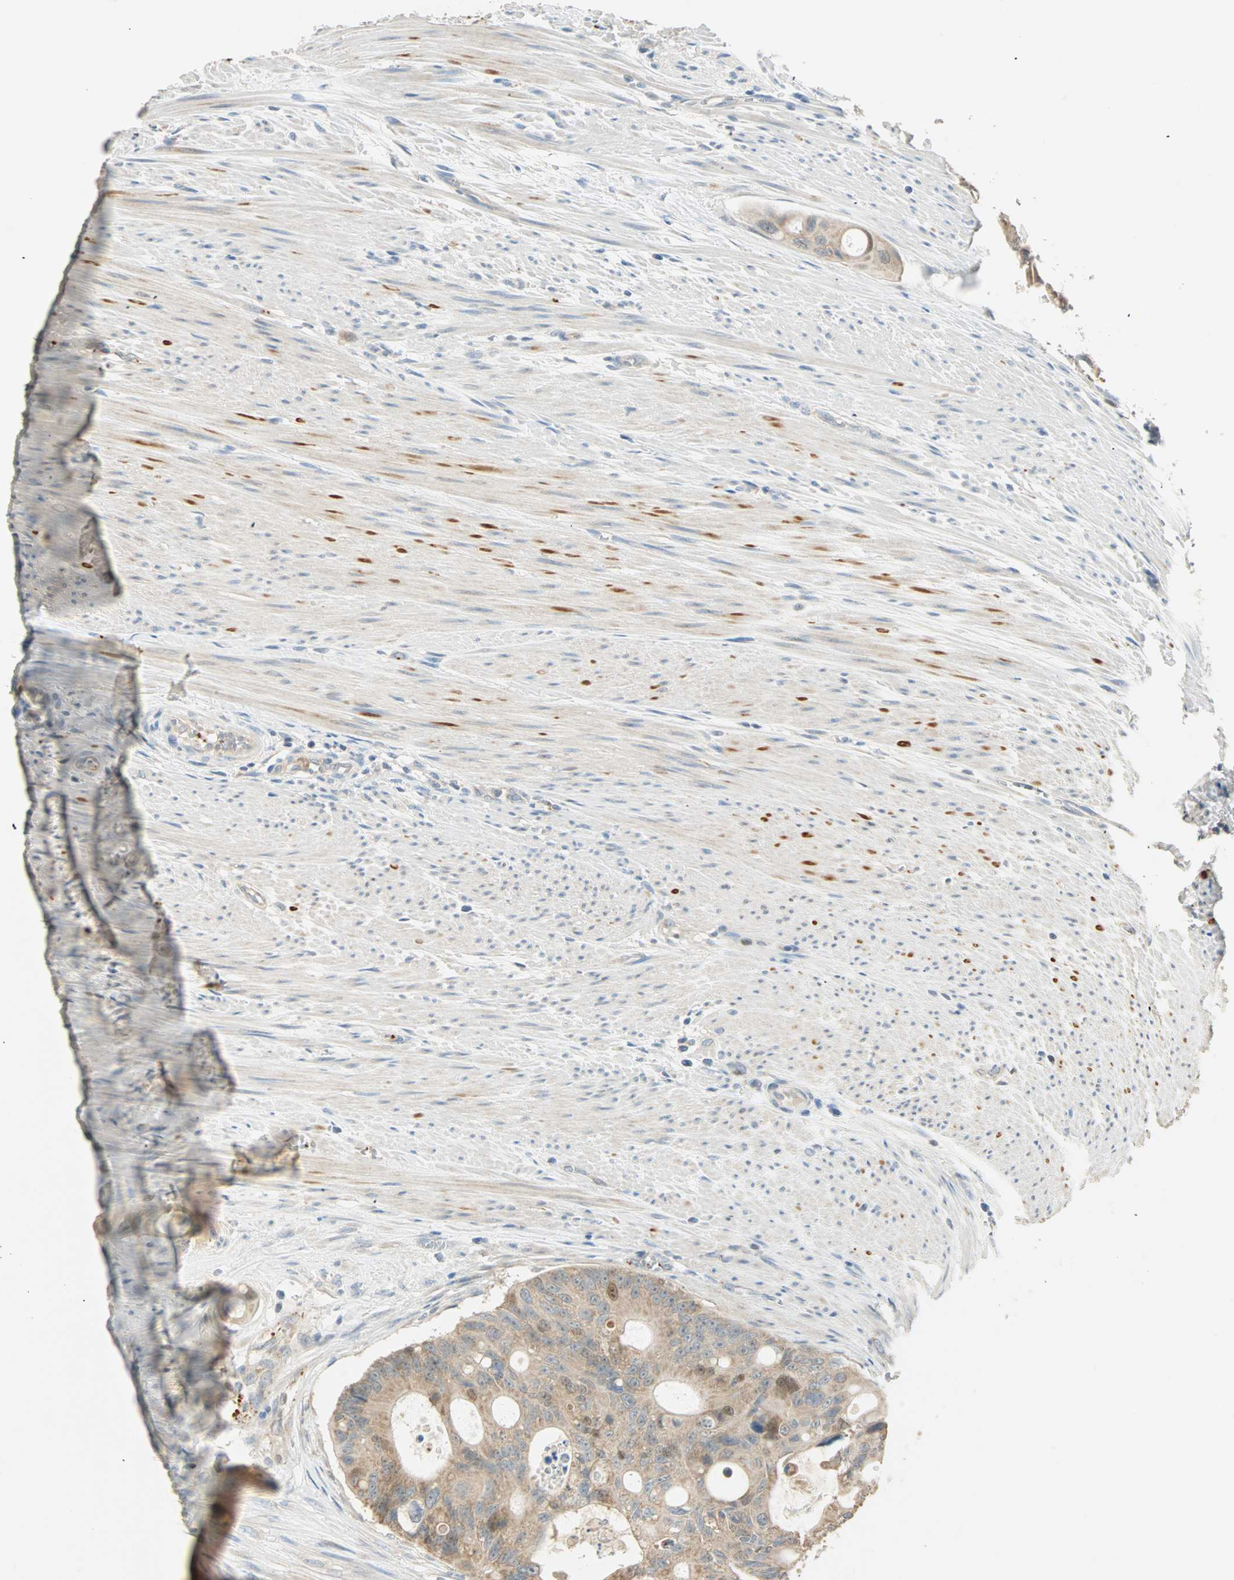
{"staining": {"intensity": "moderate", "quantity": ">75%", "location": "cytoplasmic/membranous,nuclear"}, "tissue": "colorectal cancer", "cell_type": "Tumor cells", "image_type": "cancer", "snomed": [{"axis": "morphology", "description": "Adenocarcinoma, NOS"}, {"axis": "topography", "description": "Colon"}], "caption": "Moderate cytoplasmic/membranous and nuclear protein expression is seen in about >75% of tumor cells in colorectal cancer.", "gene": "RAD18", "patient": {"sex": "female", "age": 57}}